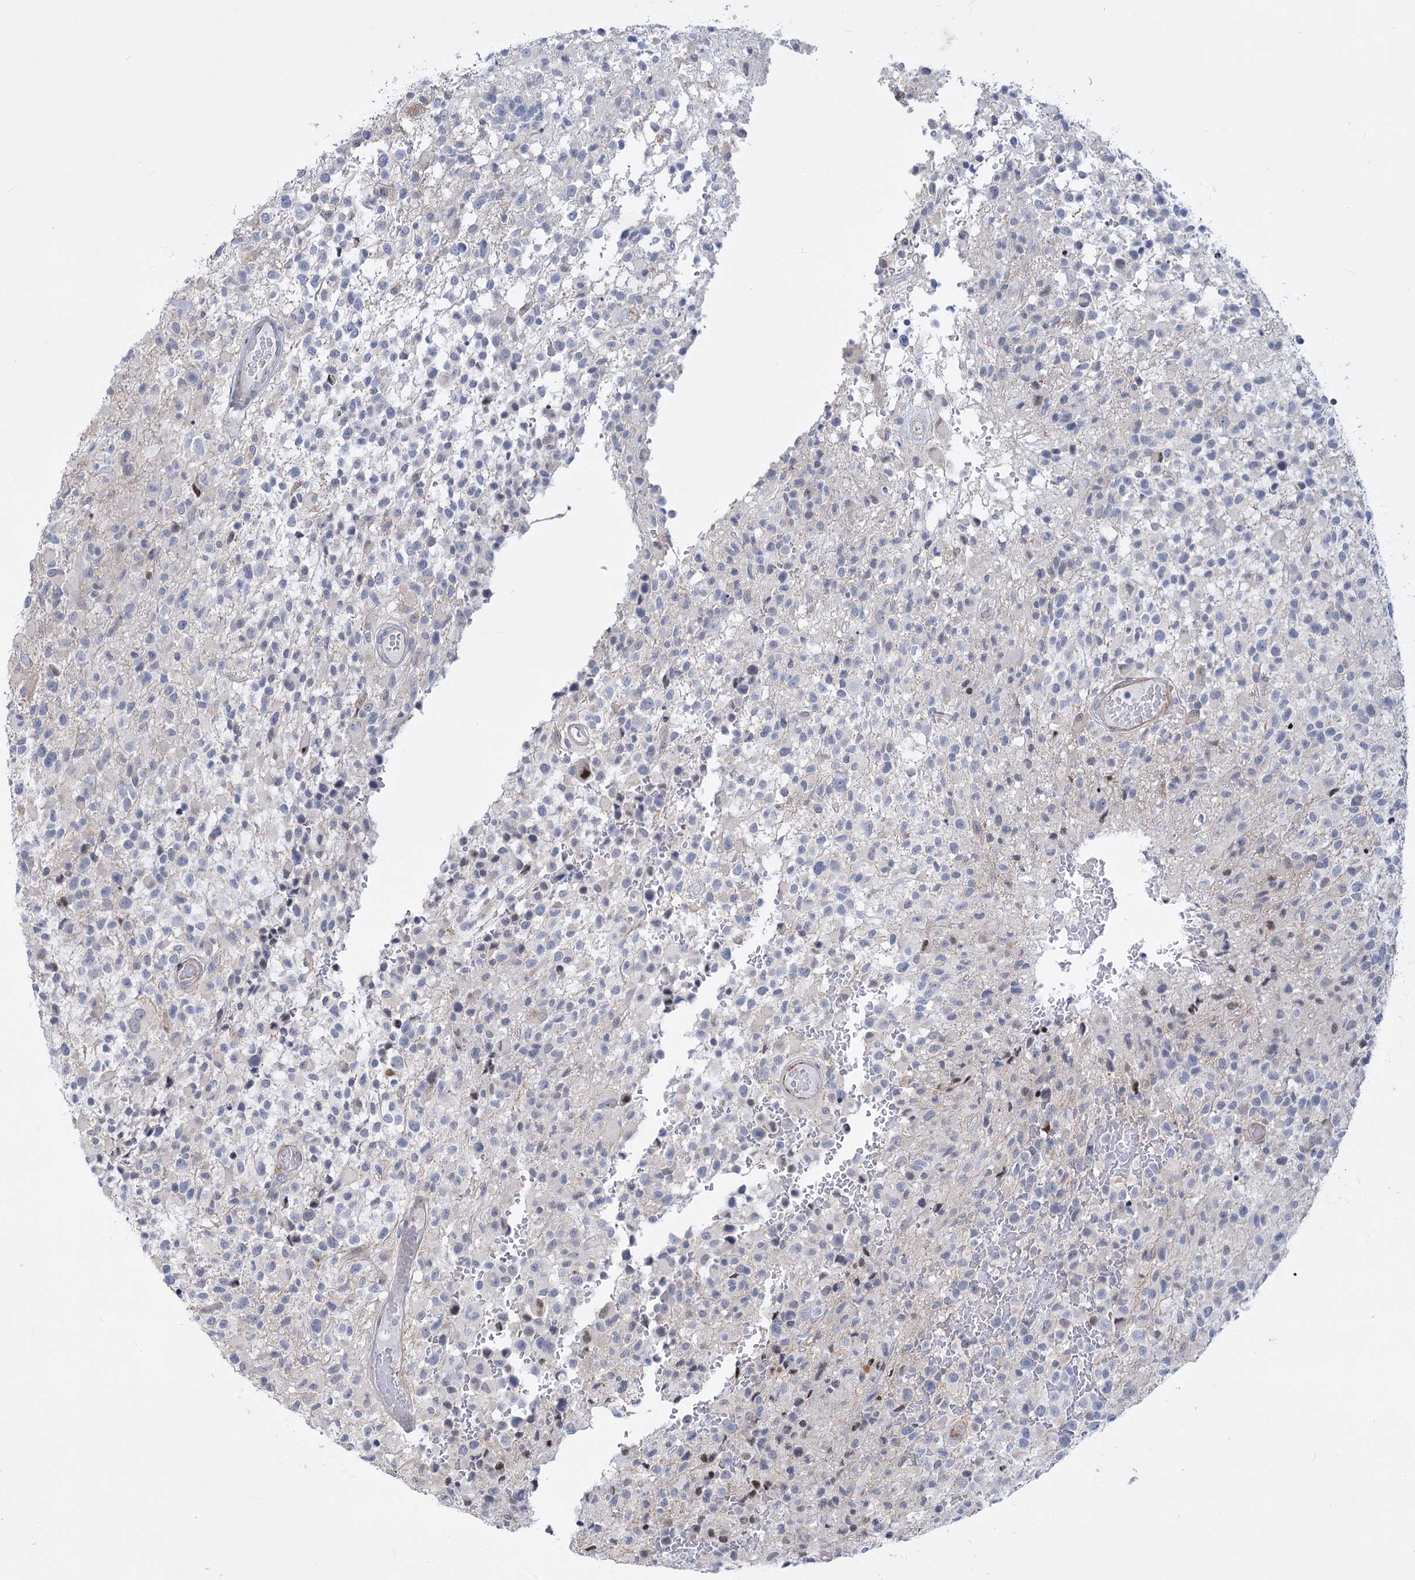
{"staining": {"intensity": "negative", "quantity": "none", "location": "none"}, "tissue": "glioma", "cell_type": "Tumor cells", "image_type": "cancer", "snomed": [{"axis": "morphology", "description": "Glioma, malignant, High grade"}, {"axis": "morphology", "description": "Glioblastoma, NOS"}, {"axis": "topography", "description": "Brain"}], "caption": "Protein analysis of glioma demonstrates no significant positivity in tumor cells. Brightfield microscopy of immunohistochemistry stained with DAB (3,3'-diaminobenzidine) (brown) and hematoxylin (blue), captured at high magnification.", "gene": "ARSI", "patient": {"sex": "male", "age": 60}}